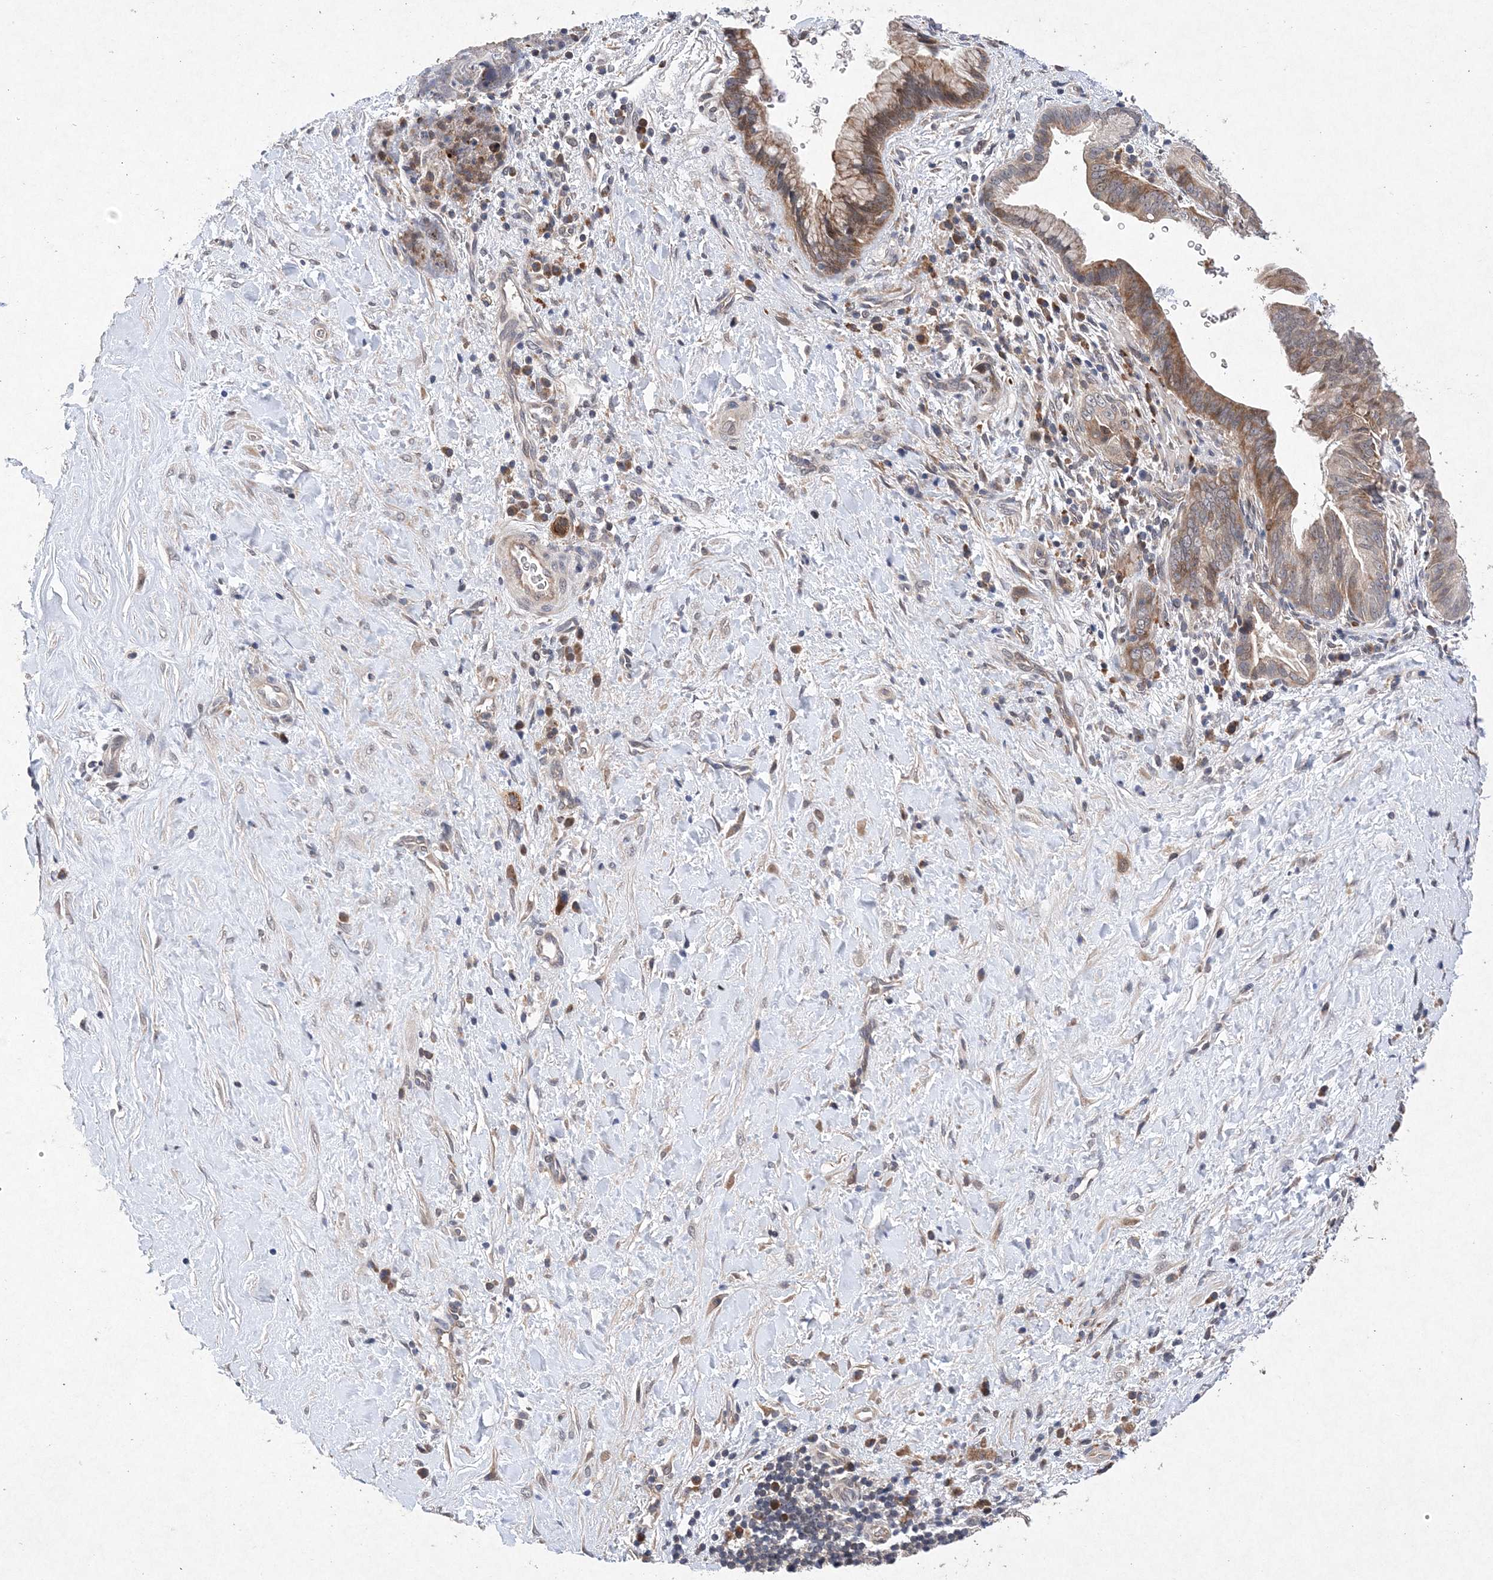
{"staining": {"intensity": "moderate", "quantity": "25%-75%", "location": "cytoplasmic/membranous"}, "tissue": "pancreatic cancer", "cell_type": "Tumor cells", "image_type": "cancer", "snomed": [{"axis": "morphology", "description": "Adenocarcinoma, NOS"}, {"axis": "topography", "description": "Pancreas"}], "caption": "IHC histopathology image of neoplastic tissue: human pancreatic cancer stained using immunohistochemistry (IHC) exhibits medium levels of moderate protein expression localized specifically in the cytoplasmic/membranous of tumor cells, appearing as a cytoplasmic/membranous brown color.", "gene": "PROSER1", "patient": {"sex": "male", "age": 75}}